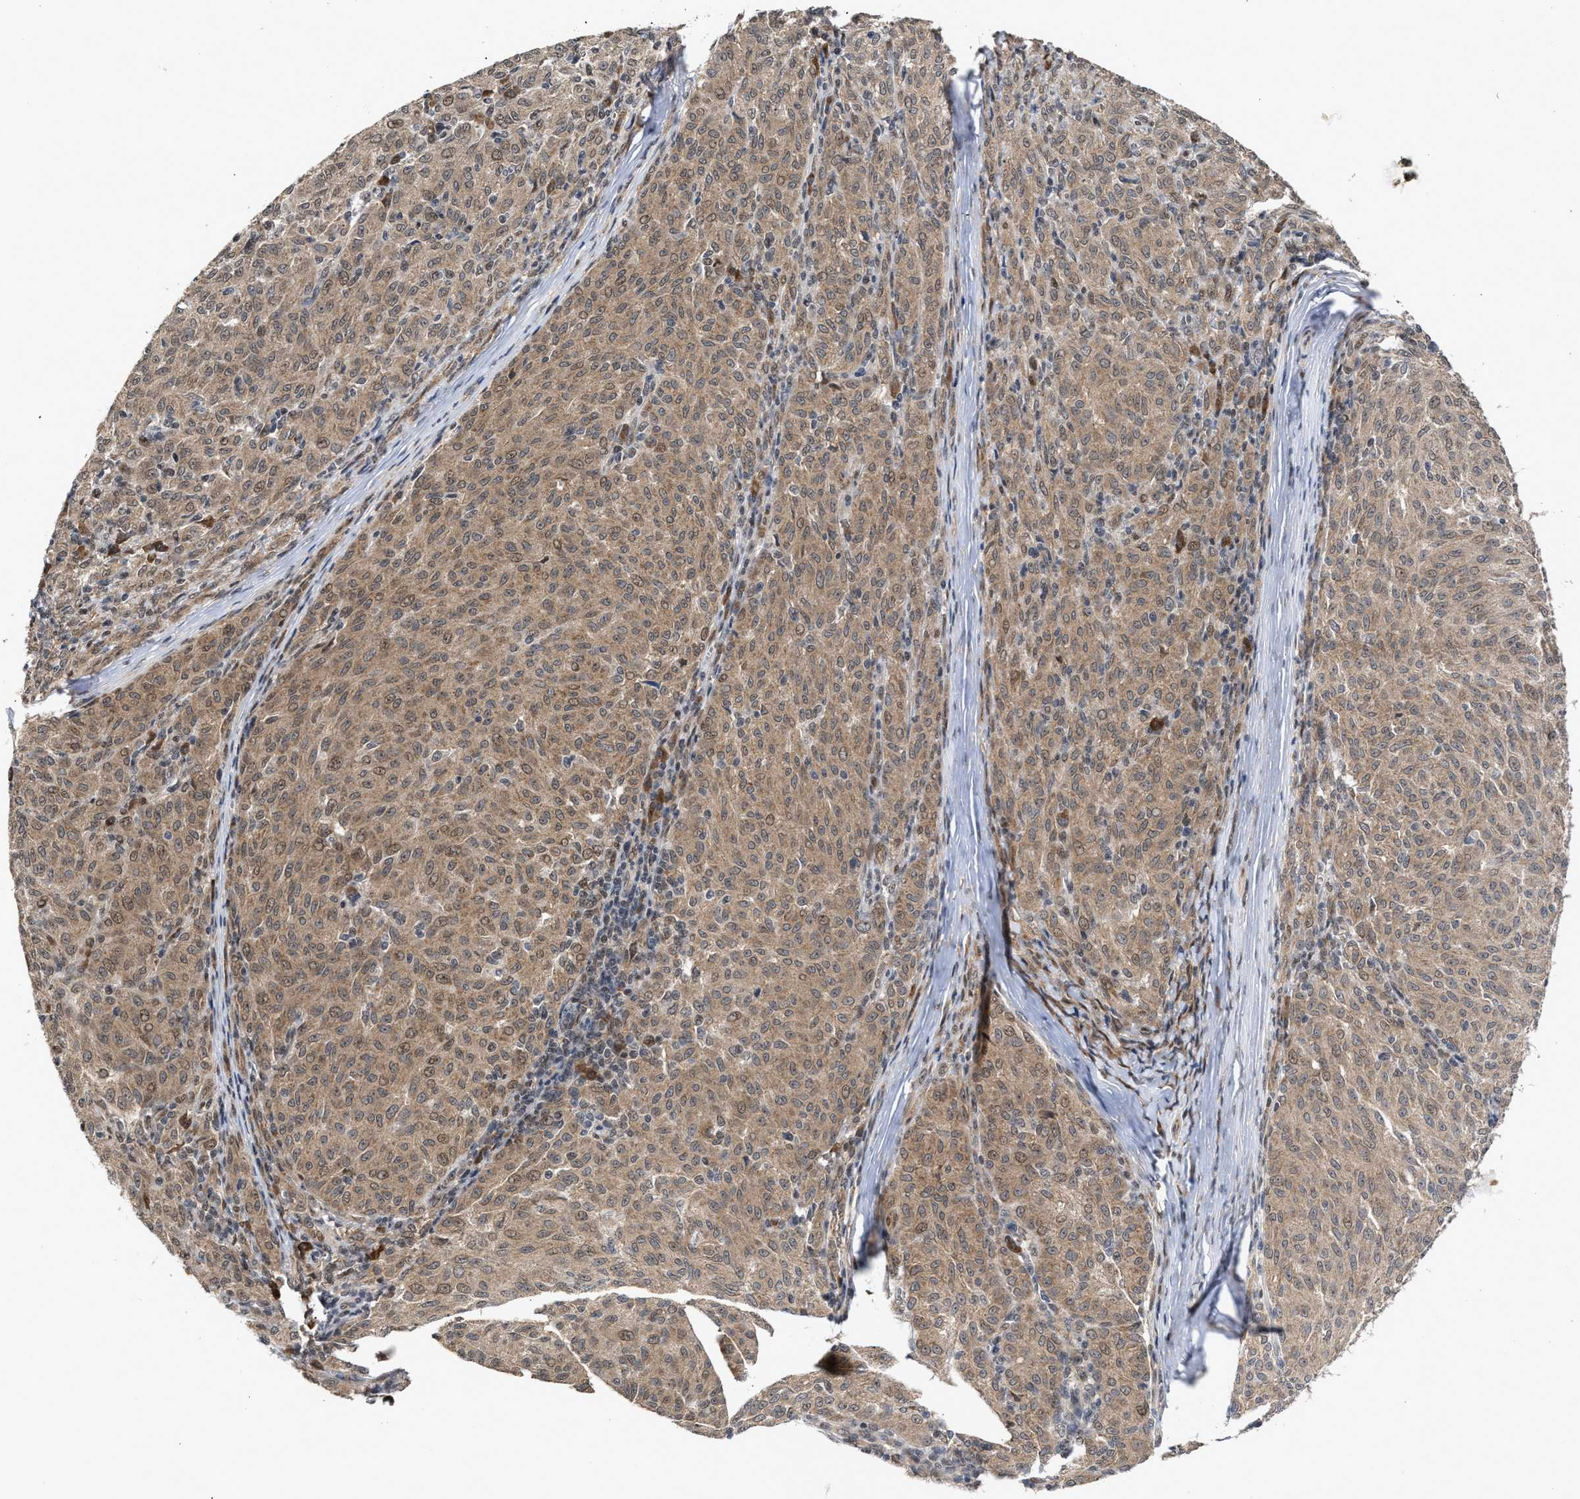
{"staining": {"intensity": "moderate", "quantity": ">75%", "location": "cytoplasmic/membranous"}, "tissue": "melanoma", "cell_type": "Tumor cells", "image_type": "cancer", "snomed": [{"axis": "morphology", "description": "Malignant melanoma, NOS"}, {"axis": "topography", "description": "Skin"}], "caption": "Malignant melanoma stained for a protein reveals moderate cytoplasmic/membranous positivity in tumor cells.", "gene": "MKNK2", "patient": {"sex": "female", "age": 72}}